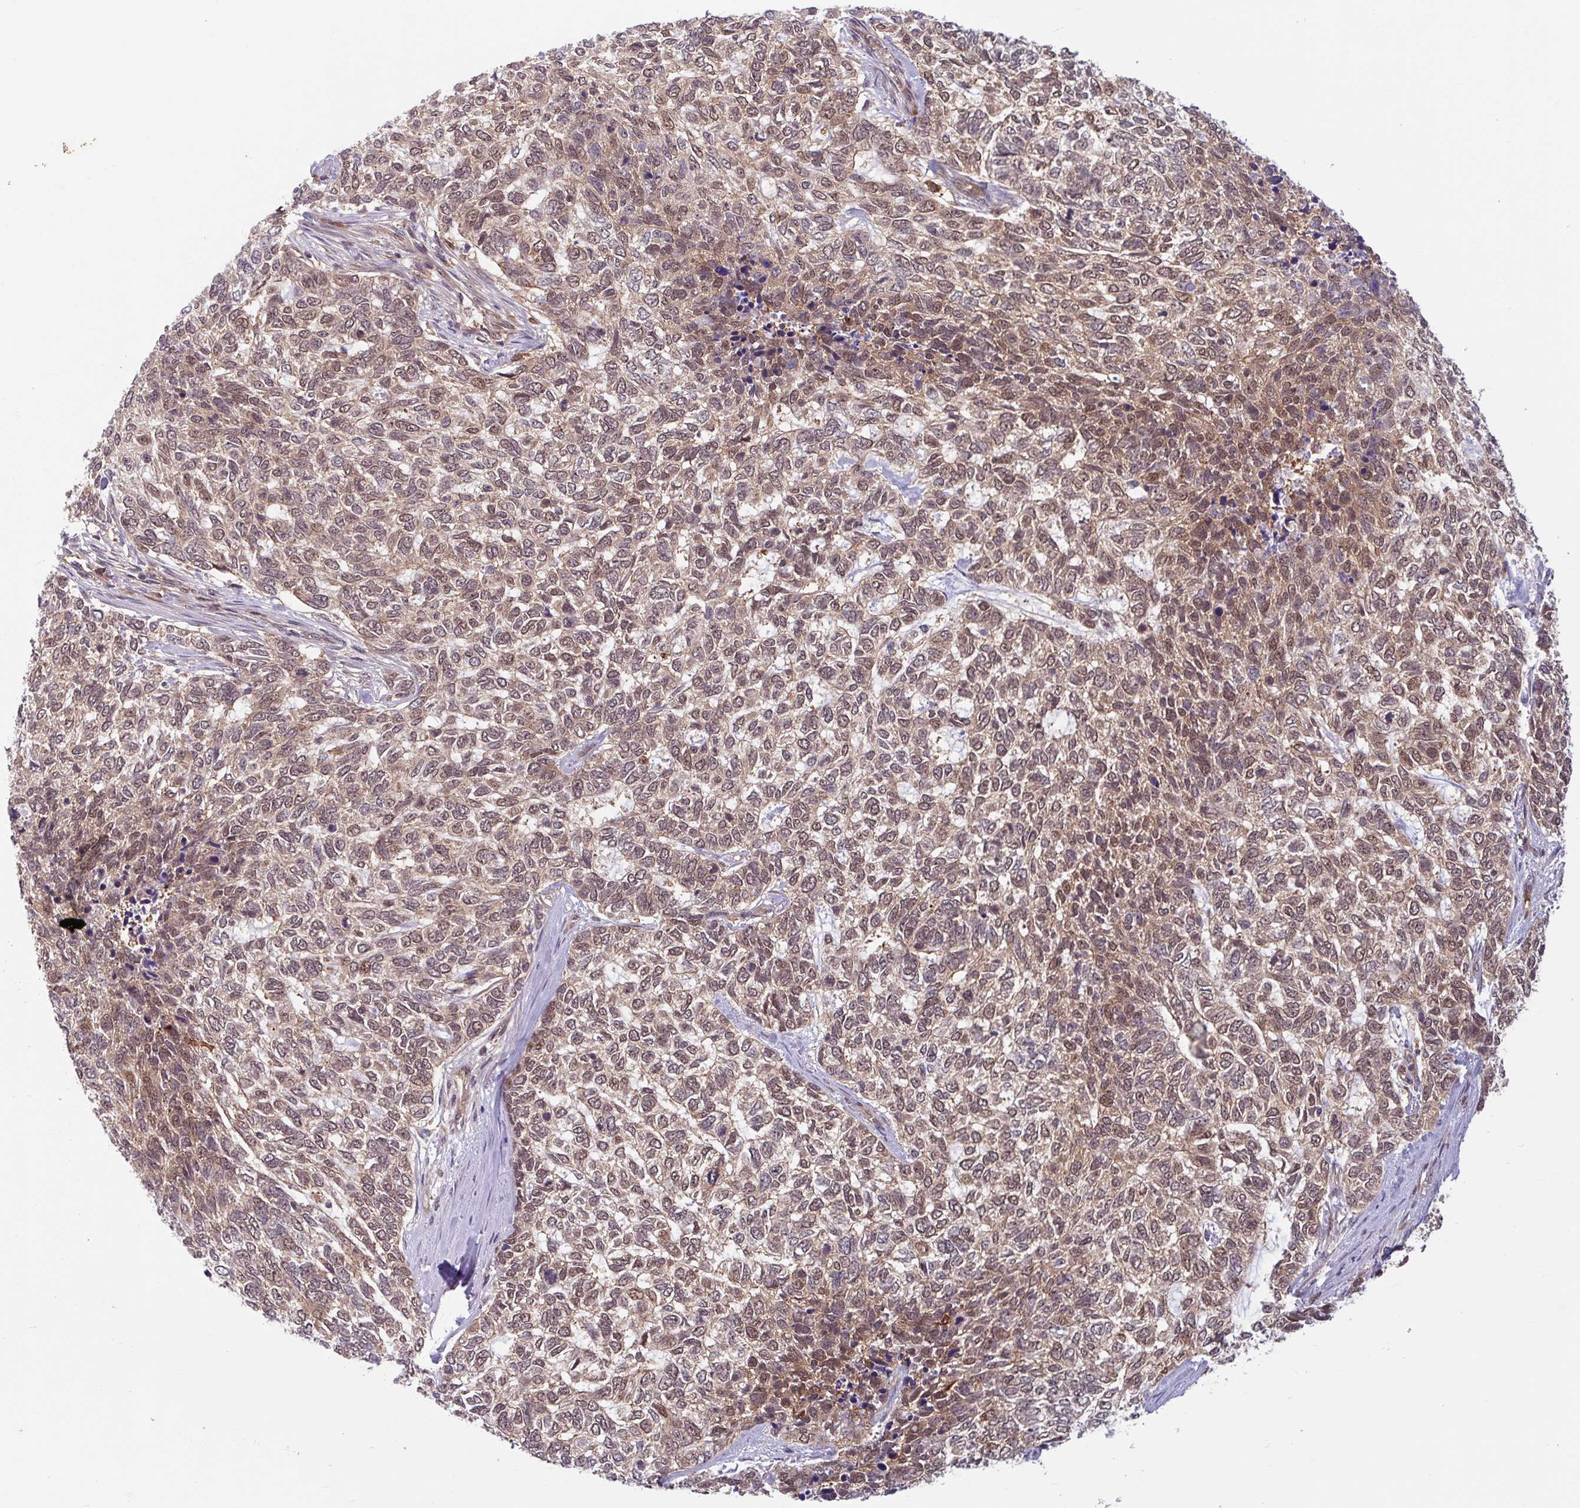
{"staining": {"intensity": "moderate", "quantity": ">75%", "location": "cytoplasmic/membranous,nuclear"}, "tissue": "skin cancer", "cell_type": "Tumor cells", "image_type": "cancer", "snomed": [{"axis": "morphology", "description": "Basal cell carcinoma"}, {"axis": "topography", "description": "Skin"}], "caption": "Moderate cytoplasmic/membranous and nuclear protein staining is identified in about >75% of tumor cells in skin cancer. (Brightfield microscopy of DAB IHC at high magnification).", "gene": "HMBS", "patient": {"sex": "female", "age": 65}}